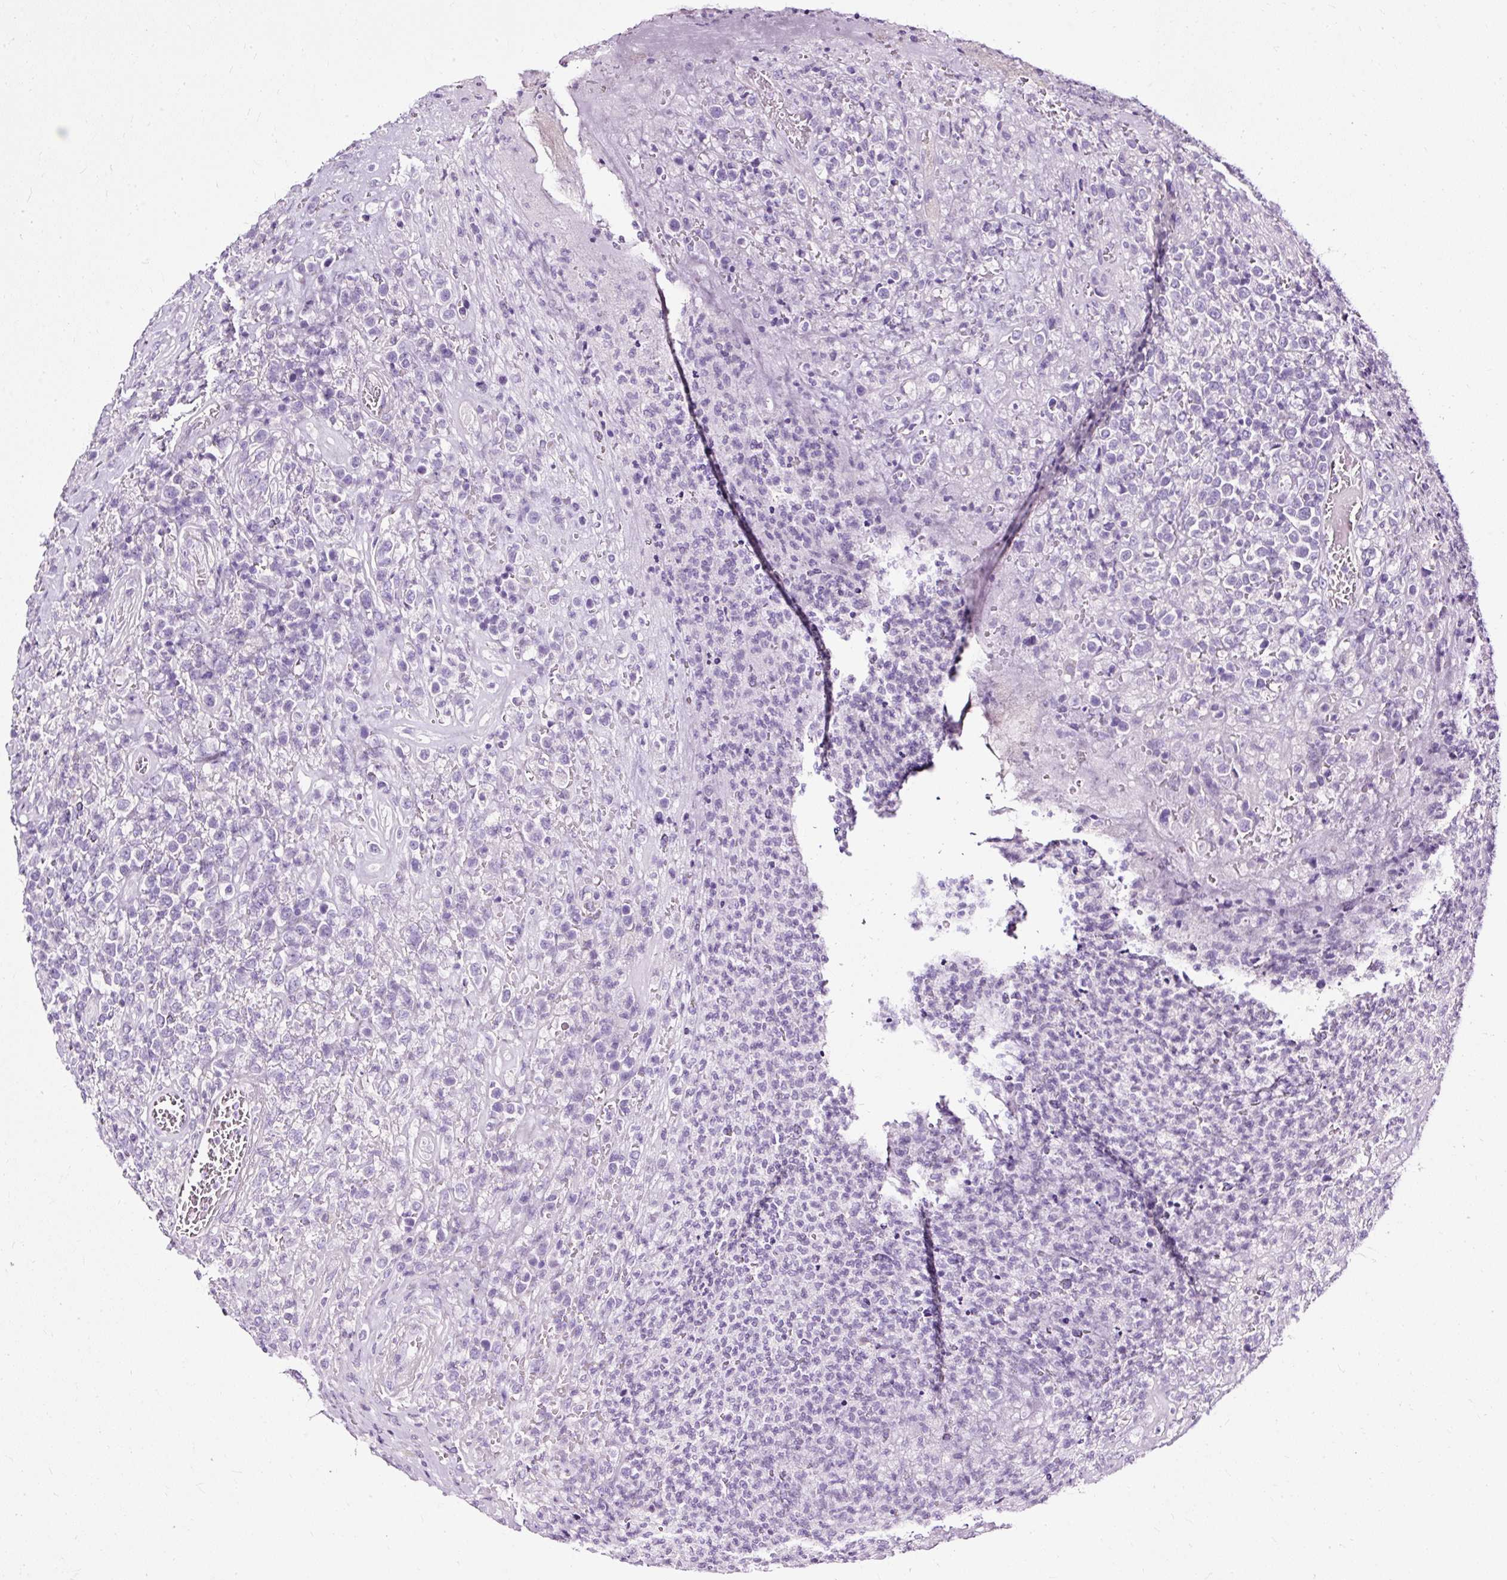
{"staining": {"intensity": "negative", "quantity": "none", "location": "none"}, "tissue": "lymphoma", "cell_type": "Tumor cells", "image_type": "cancer", "snomed": [{"axis": "morphology", "description": "Malignant lymphoma, non-Hodgkin's type, High grade"}, {"axis": "topography", "description": "Soft tissue"}], "caption": "A histopathology image of human malignant lymphoma, non-Hodgkin's type (high-grade) is negative for staining in tumor cells. (DAB (3,3'-diaminobenzidine) IHC, high magnification).", "gene": "ATP2A1", "patient": {"sex": "female", "age": 56}}